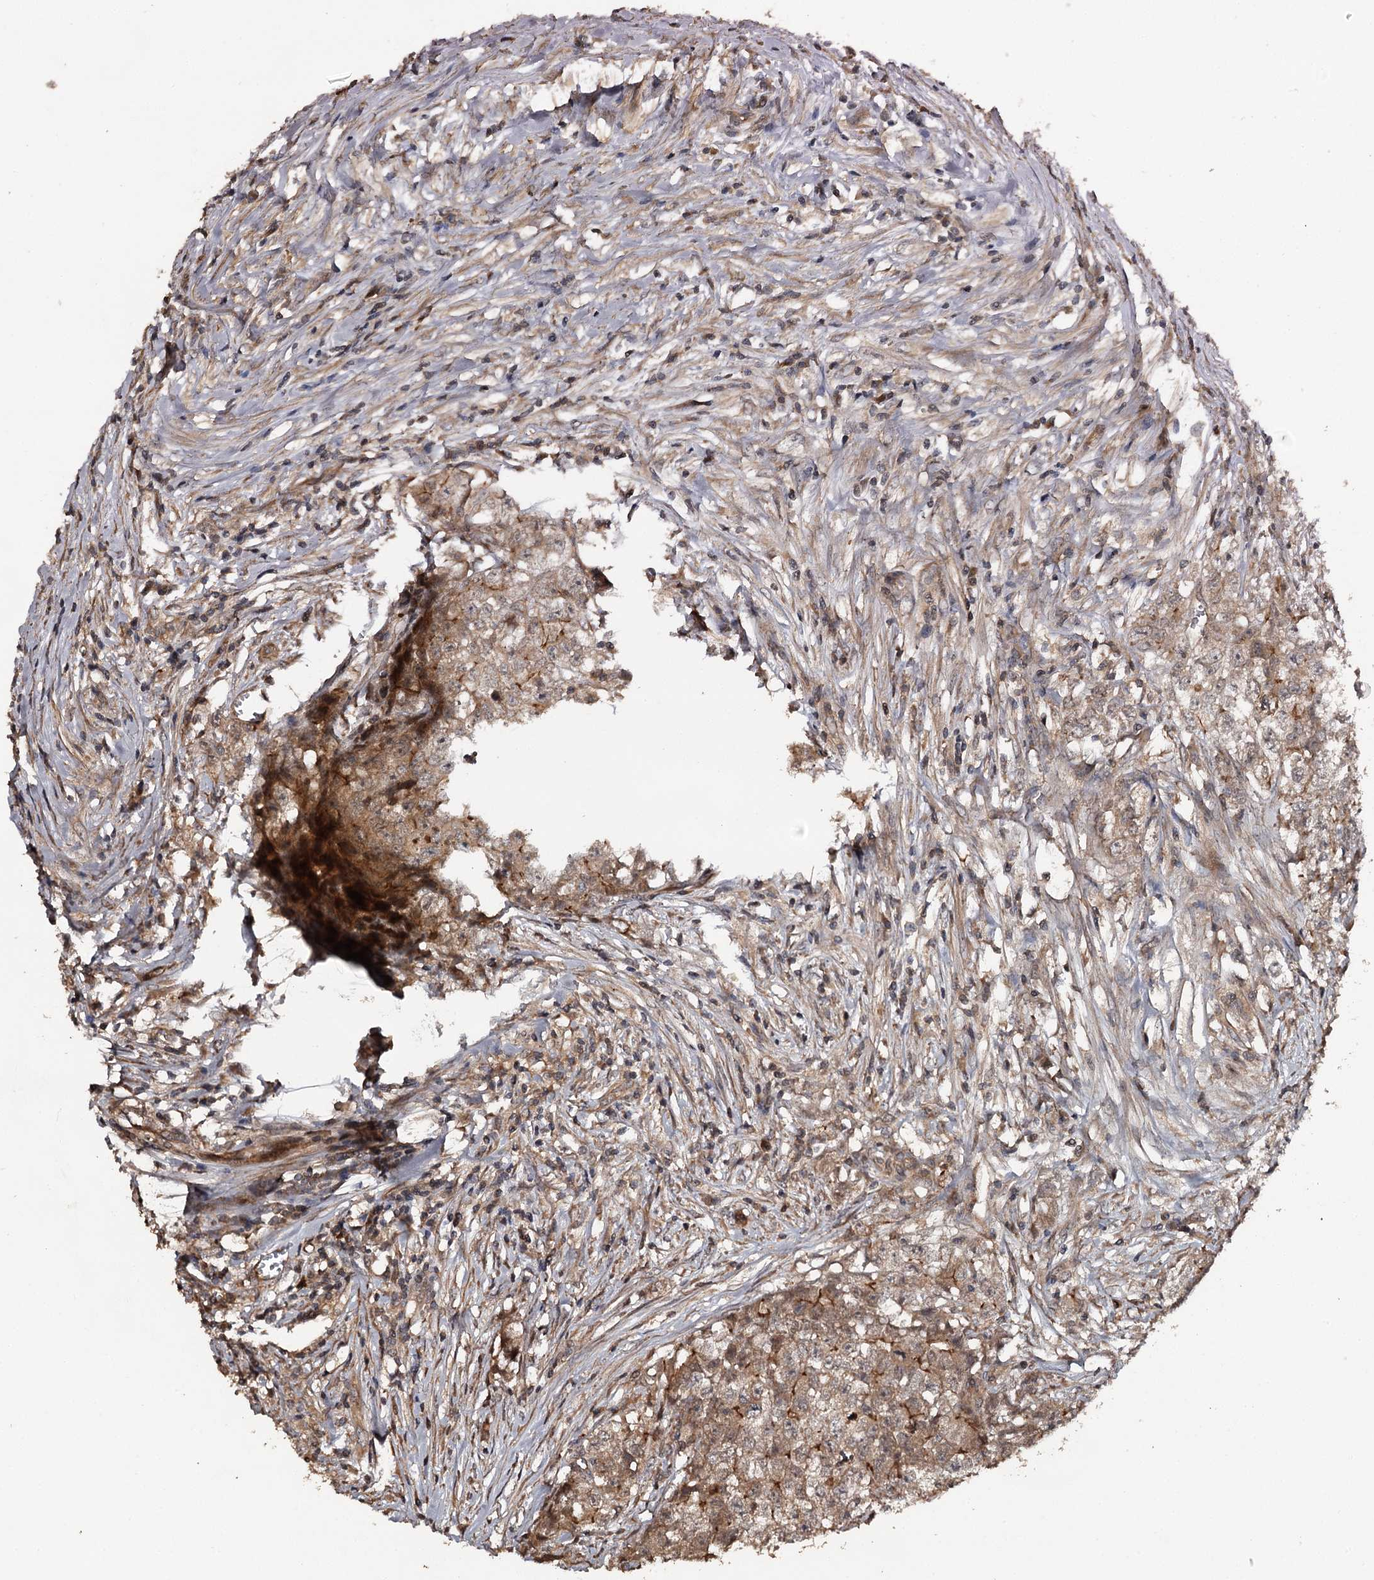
{"staining": {"intensity": "weak", "quantity": ">75%", "location": "cytoplasmic/membranous"}, "tissue": "testis cancer", "cell_type": "Tumor cells", "image_type": "cancer", "snomed": [{"axis": "morphology", "description": "Seminoma, NOS"}, {"axis": "morphology", "description": "Carcinoma, Embryonal, NOS"}, {"axis": "topography", "description": "Testis"}], "caption": "Tumor cells reveal weak cytoplasmic/membranous positivity in about >75% of cells in testis cancer.", "gene": "RAB21", "patient": {"sex": "male", "age": 43}}